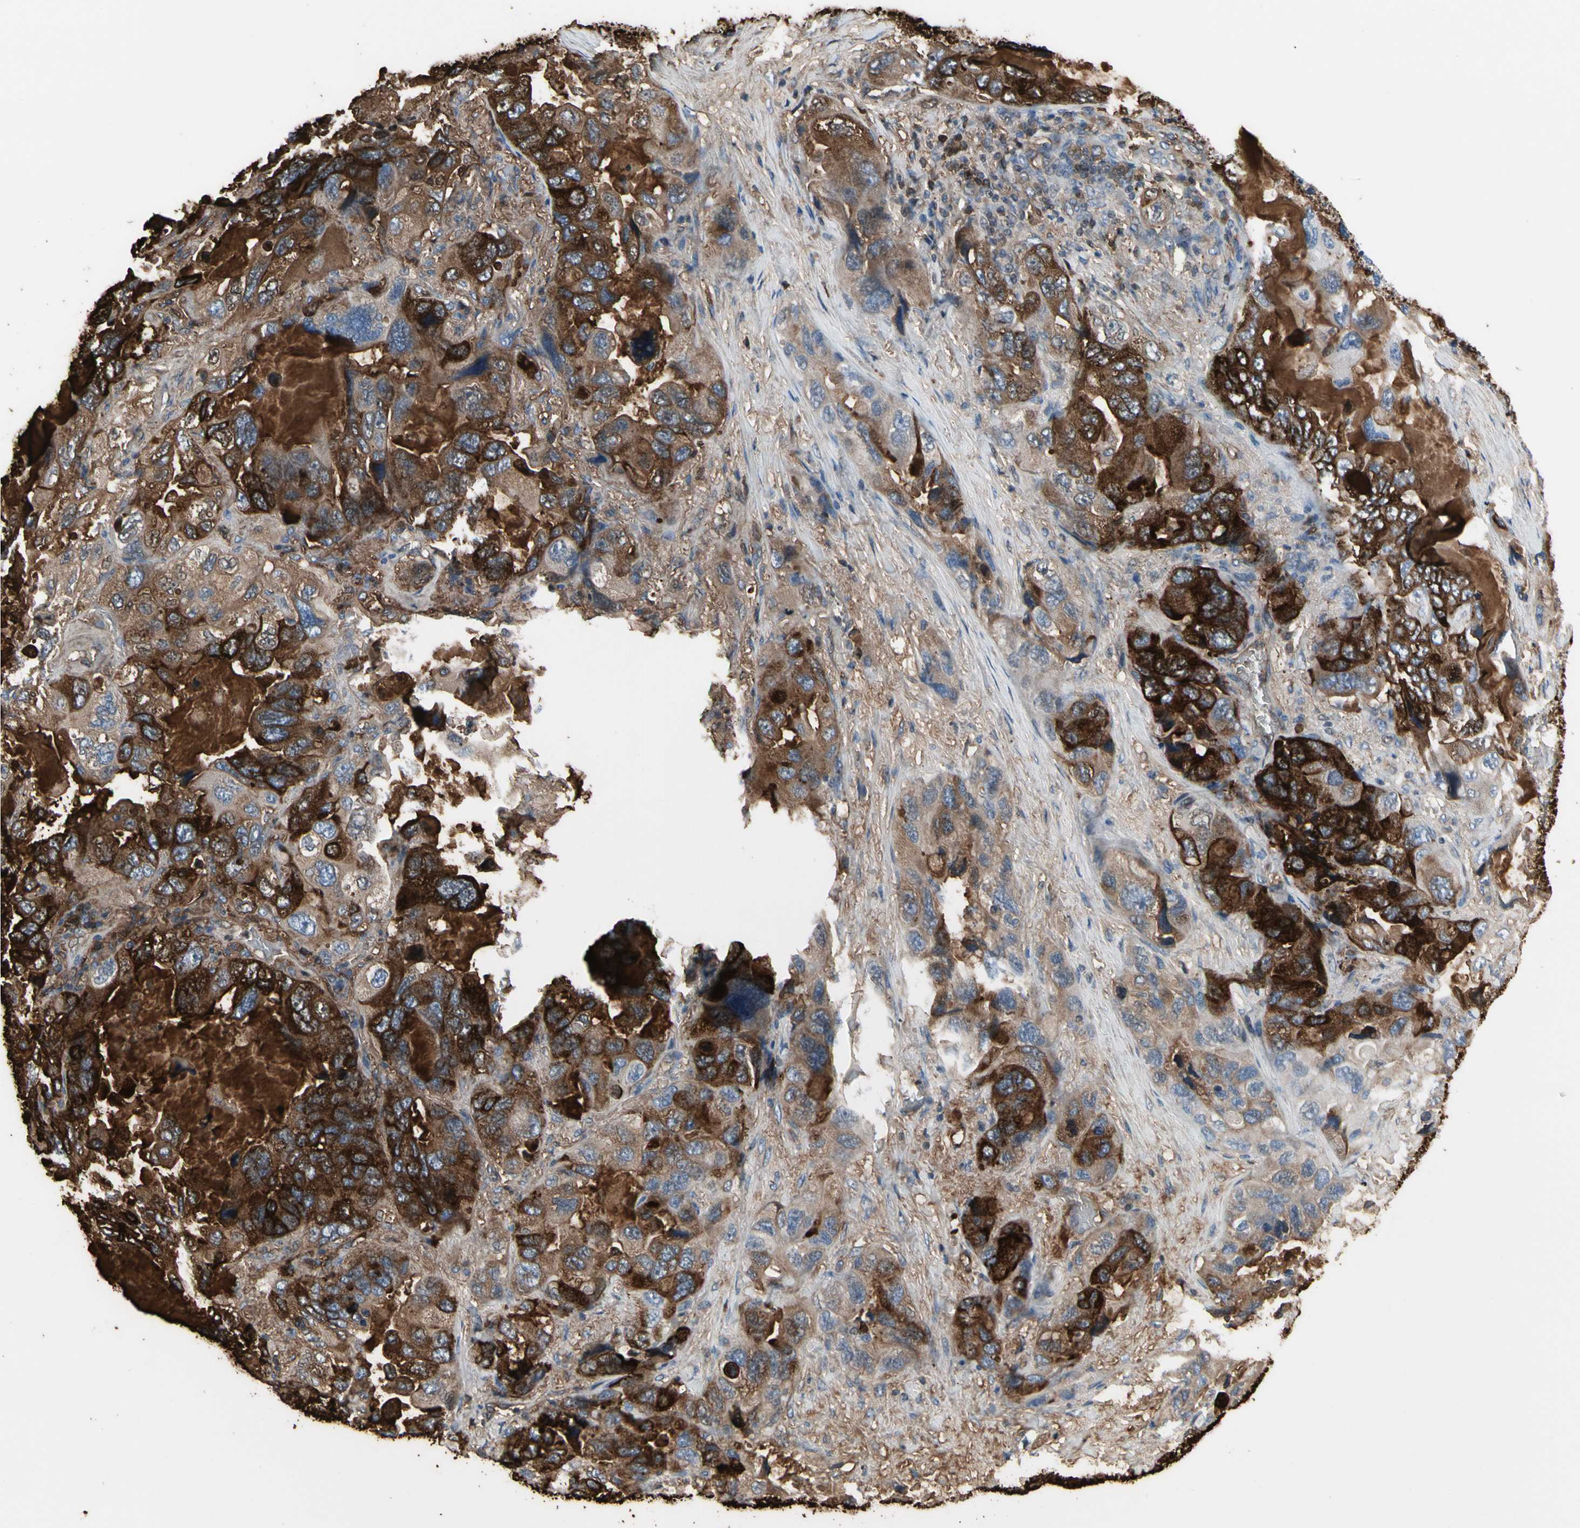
{"staining": {"intensity": "strong", "quantity": ">75%", "location": "cytoplasmic/membranous"}, "tissue": "lung cancer", "cell_type": "Tumor cells", "image_type": "cancer", "snomed": [{"axis": "morphology", "description": "Squamous cell carcinoma, NOS"}, {"axis": "topography", "description": "Lung"}], "caption": "Immunohistochemistry (IHC) (DAB) staining of human lung squamous cell carcinoma demonstrates strong cytoplasmic/membranous protein positivity in about >75% of tumor cells.", "gene": "PIGR", "patient": {"sex": "female", "age": 73}}